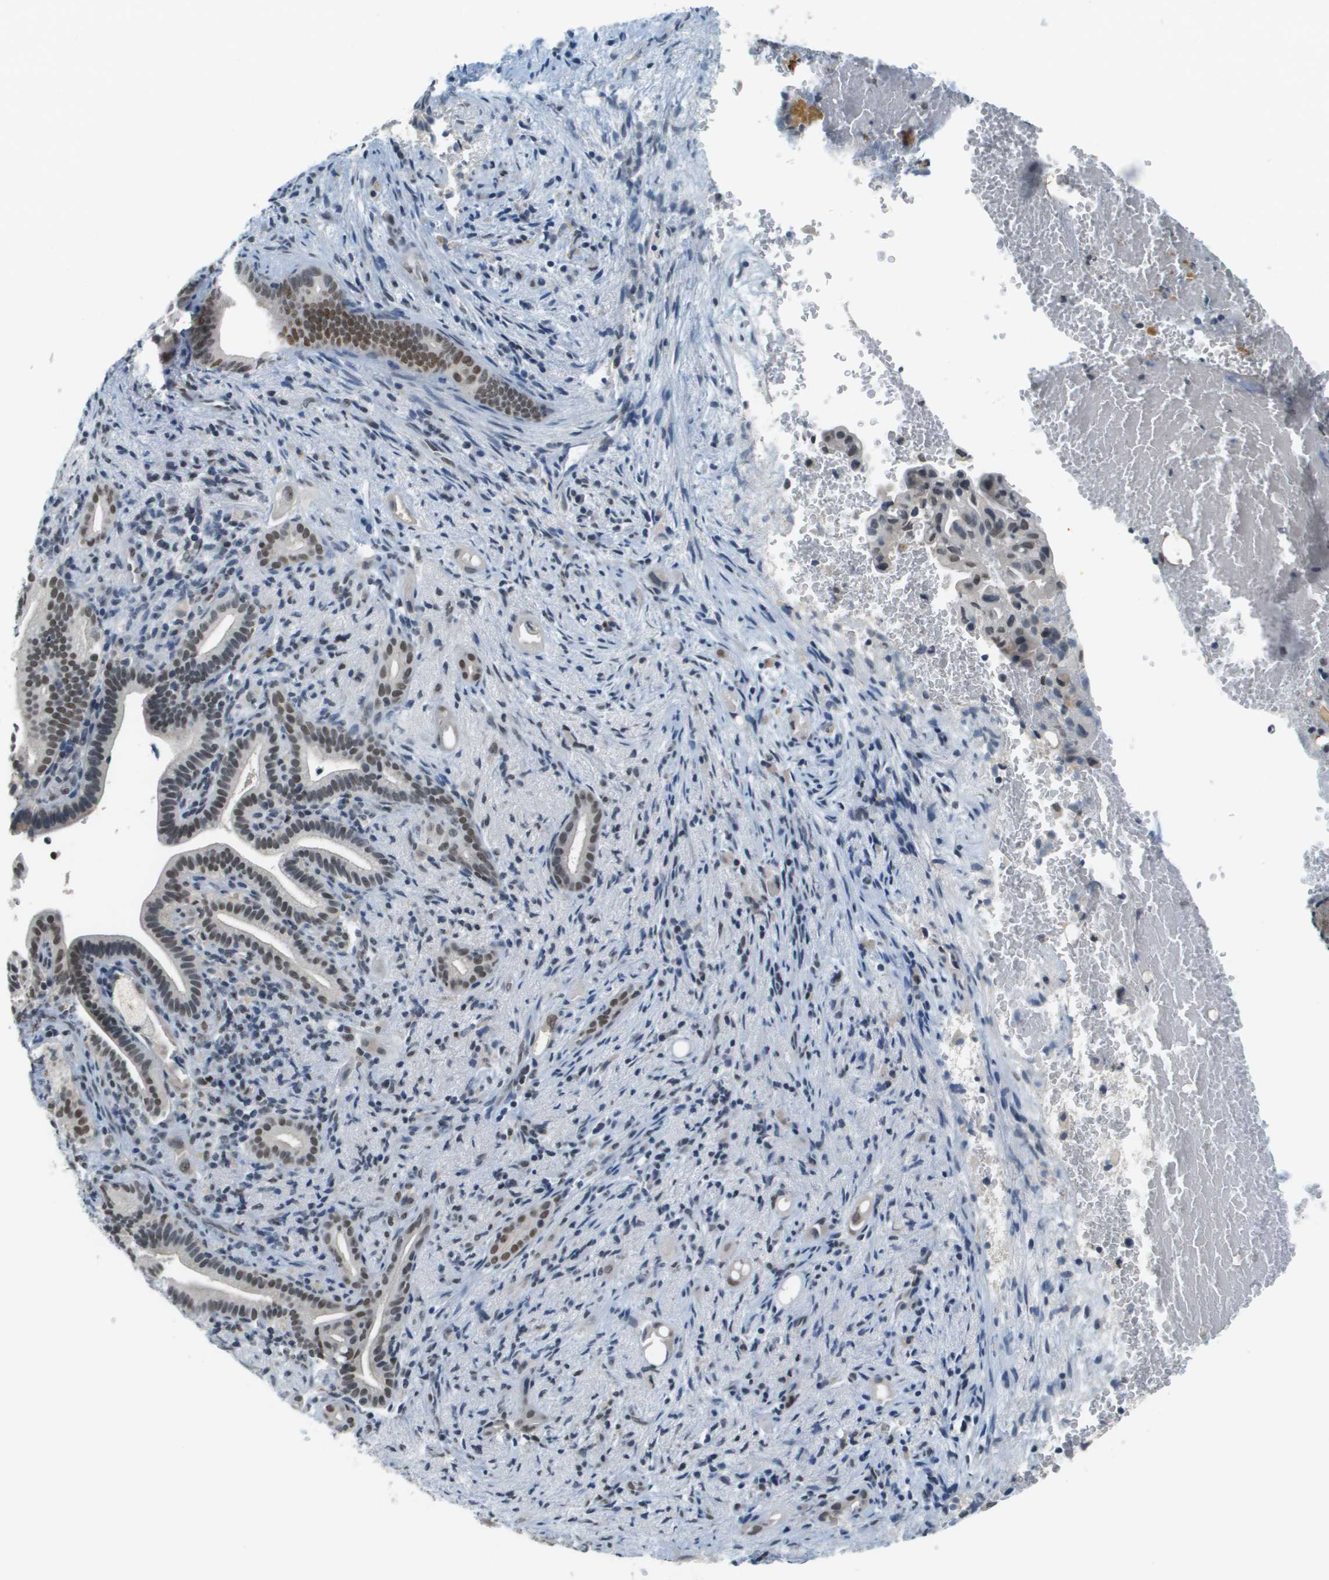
{"staining": {"intensity": "moderate", "quantity": ">75%", "location": "nuclear"}, "tissue": "liver cancer", "cell_type": "Tumor cells", "image_type": "cancer", "snomed": [{"axis": "morphology", "description": "Cholangiocarcinoma"}, {"axis": "topography", "description": "Liver"}], "caption": "Liver cholangiocarcinoma stained for a protein (brown) shows moderate nuclear positive staining in about >75% of tumor cells.", "gene": "CBX5", "patient": {"sex": "female", "age": 68}}